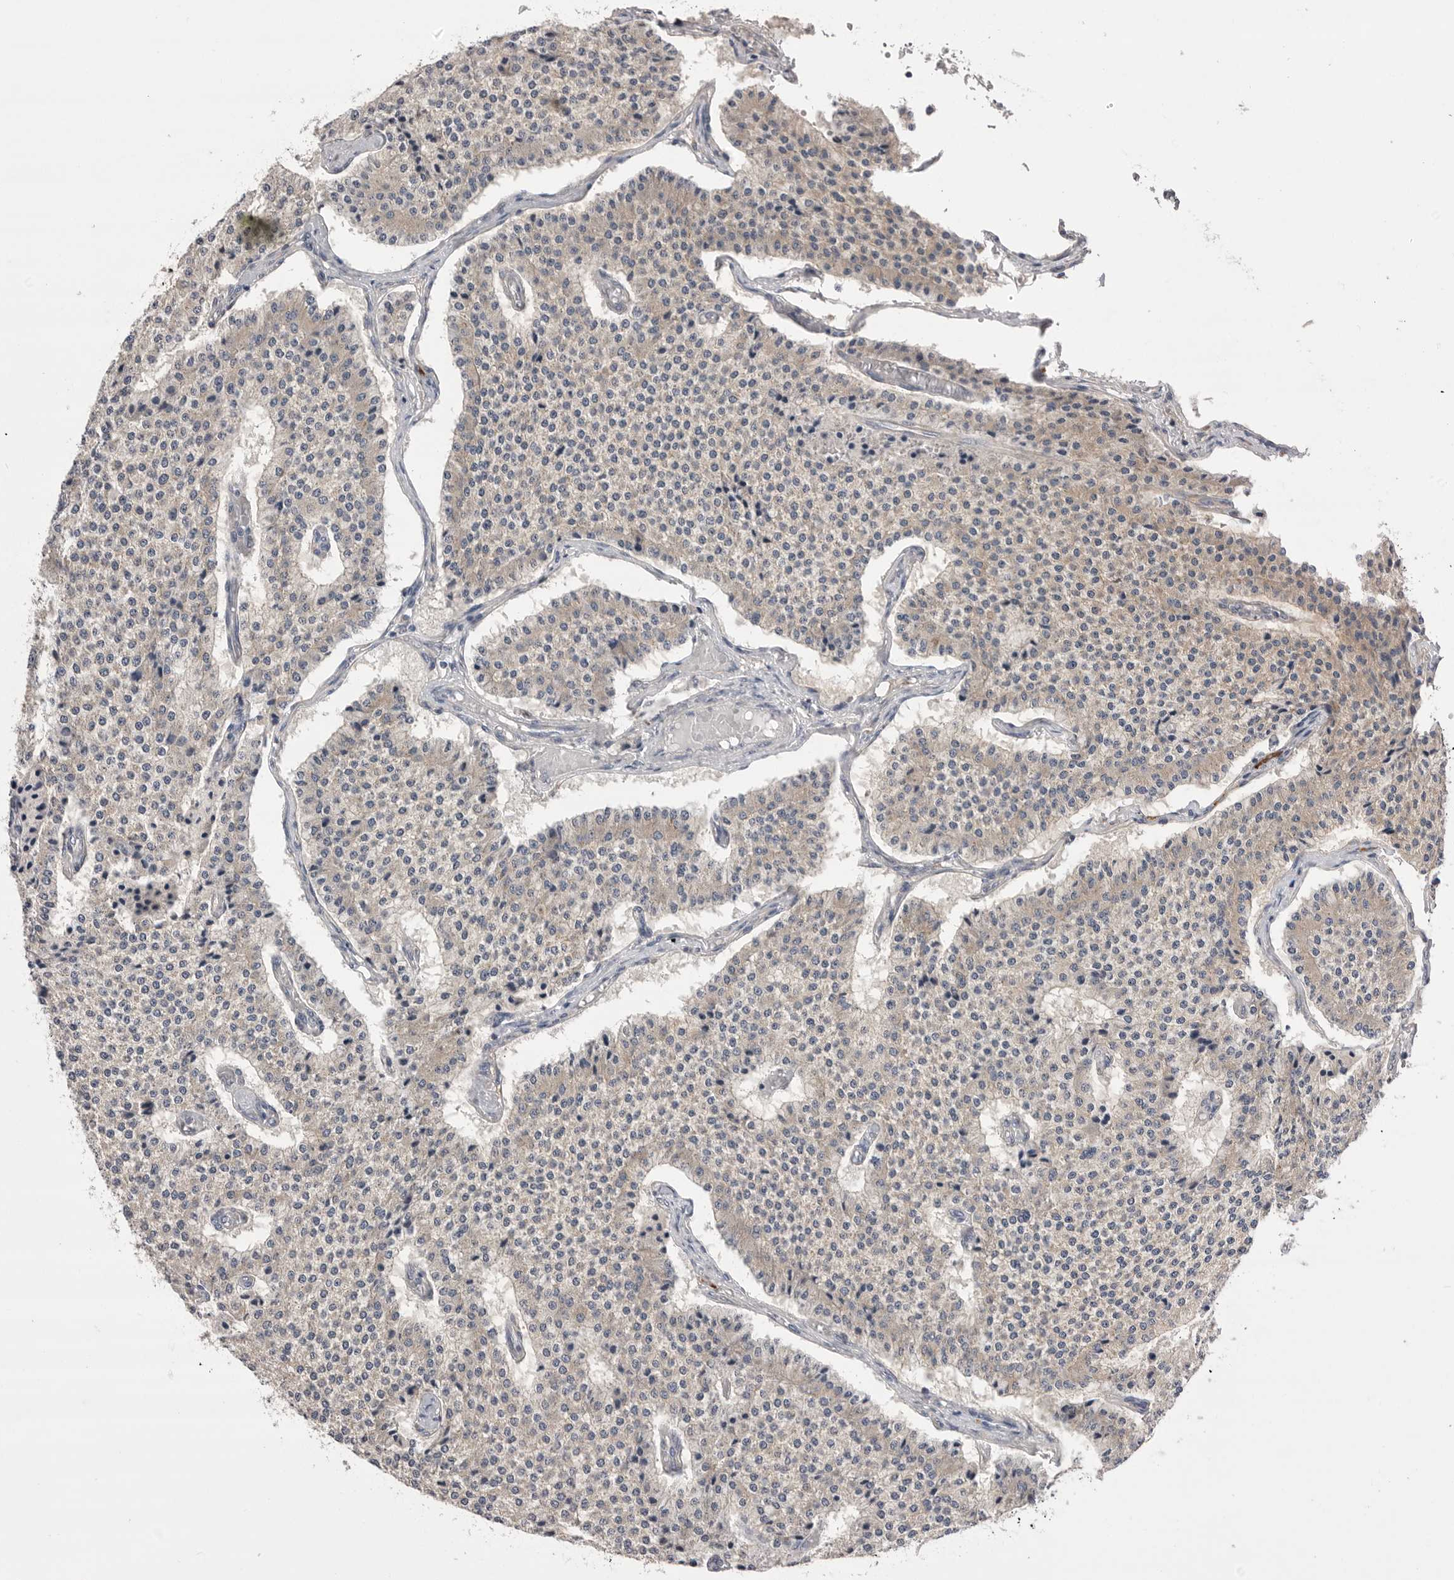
{"staining": {"intensity": "weak", "quantity": "25%-75%", "location": "cytoplasmic/membranous"}, "tissue": "carcinoid", "cell_type": "Tumor cells", "image_type": "cancer", "snomed": [{"axis": "morphology", "description": "Carcinoid, malignant, NOS"}, {"axis": "topography", "description": "Colon"}], "caption": "Immunohistochemistry staining of malignant carcinoid, which exhibits low levels of weak cytoplasmic/membranous positivity in about 25%-75% of tumor cells indicating weak cytoplasmic/membranous protein staining. The staining was performed using DAB (3,3'-diaminobenzidine) (brown) for protein detection and nuclei were counterstained in hematoxylin (blue).", "gene": "VAC14", "patient": {"sex": "female", "age": 52}}